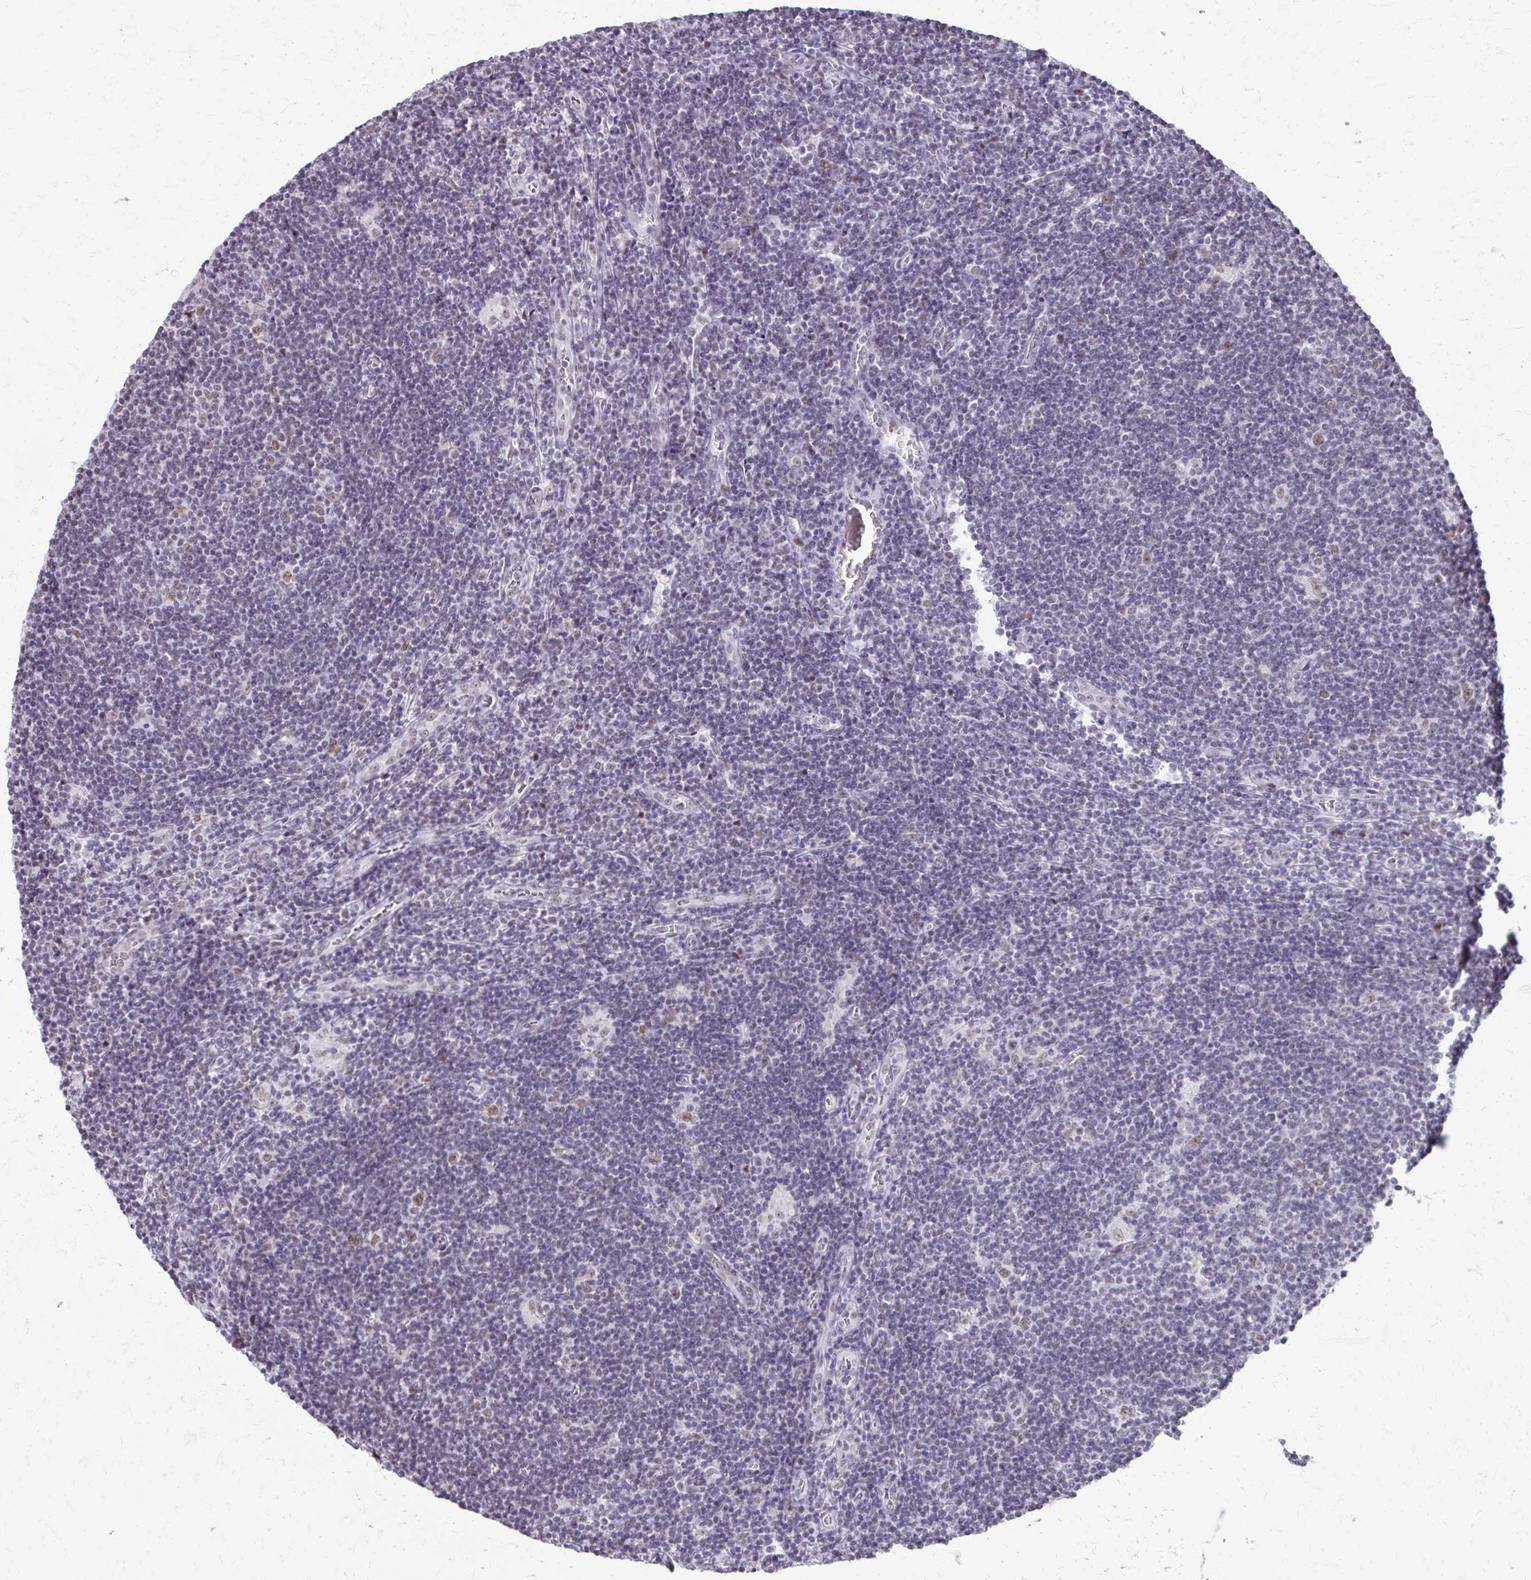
{"staining": {"intensity": "weak", "quantity": ">75%", "location": "nuclear"}, "tissue": "lymphoma", "cell_type": "Tumor cells", "image_type": "cancer", "snomed": [{"axis": "morphology", "description": "Hodgkin's disease, NOS"}, {"axis": "topography", "description": "Lymph node"}], "caption": "An immunohistochemistry image of tumor tissue is shown. Protein staining in brown shows weak nuclear positivity in Hodgkin's disease within tumor cells.", "gene": "SS18", "patient": {"sex": "male", "age": 40}}